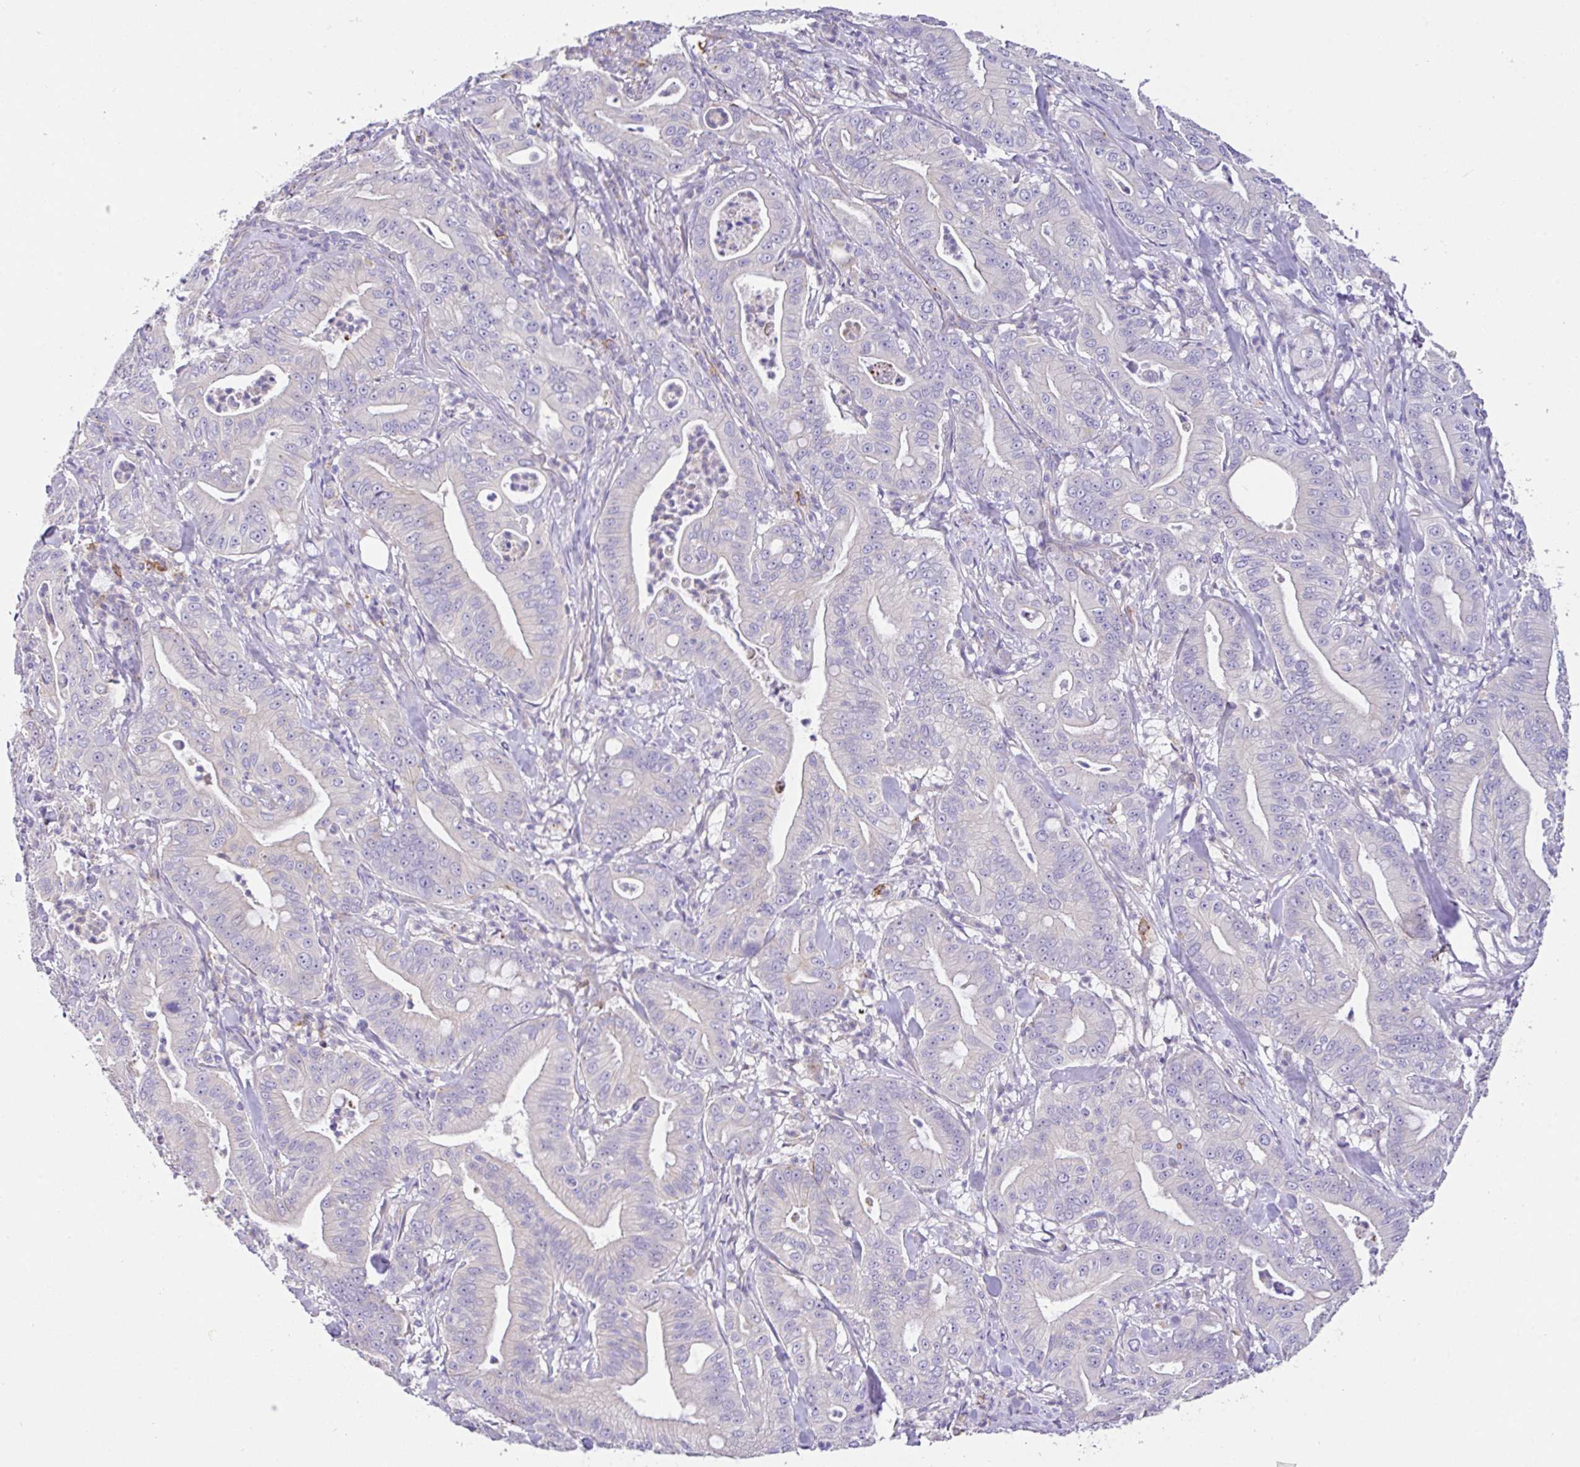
{"staining": {"intensity": "negative", "quantity": "none", "location": "none"}, "tissue": "pancreatic cancer", "cell_type": "Tumor cells", "image_type": "cancer", "snomed": [{"axis": "morphology", "description": "Adenocarcinoma, NOS"}, {"axis": "topography", "description": "Pancreas"}], "caption": "DAB (3,3'-diaminobenzidine) immunohistochemical staining of human adenocarcinoma (pancreatic) exhibits no significant positivity in tumor cells.", "gene": "EPN3", "patient": {"sex": "male", "age": 71}}